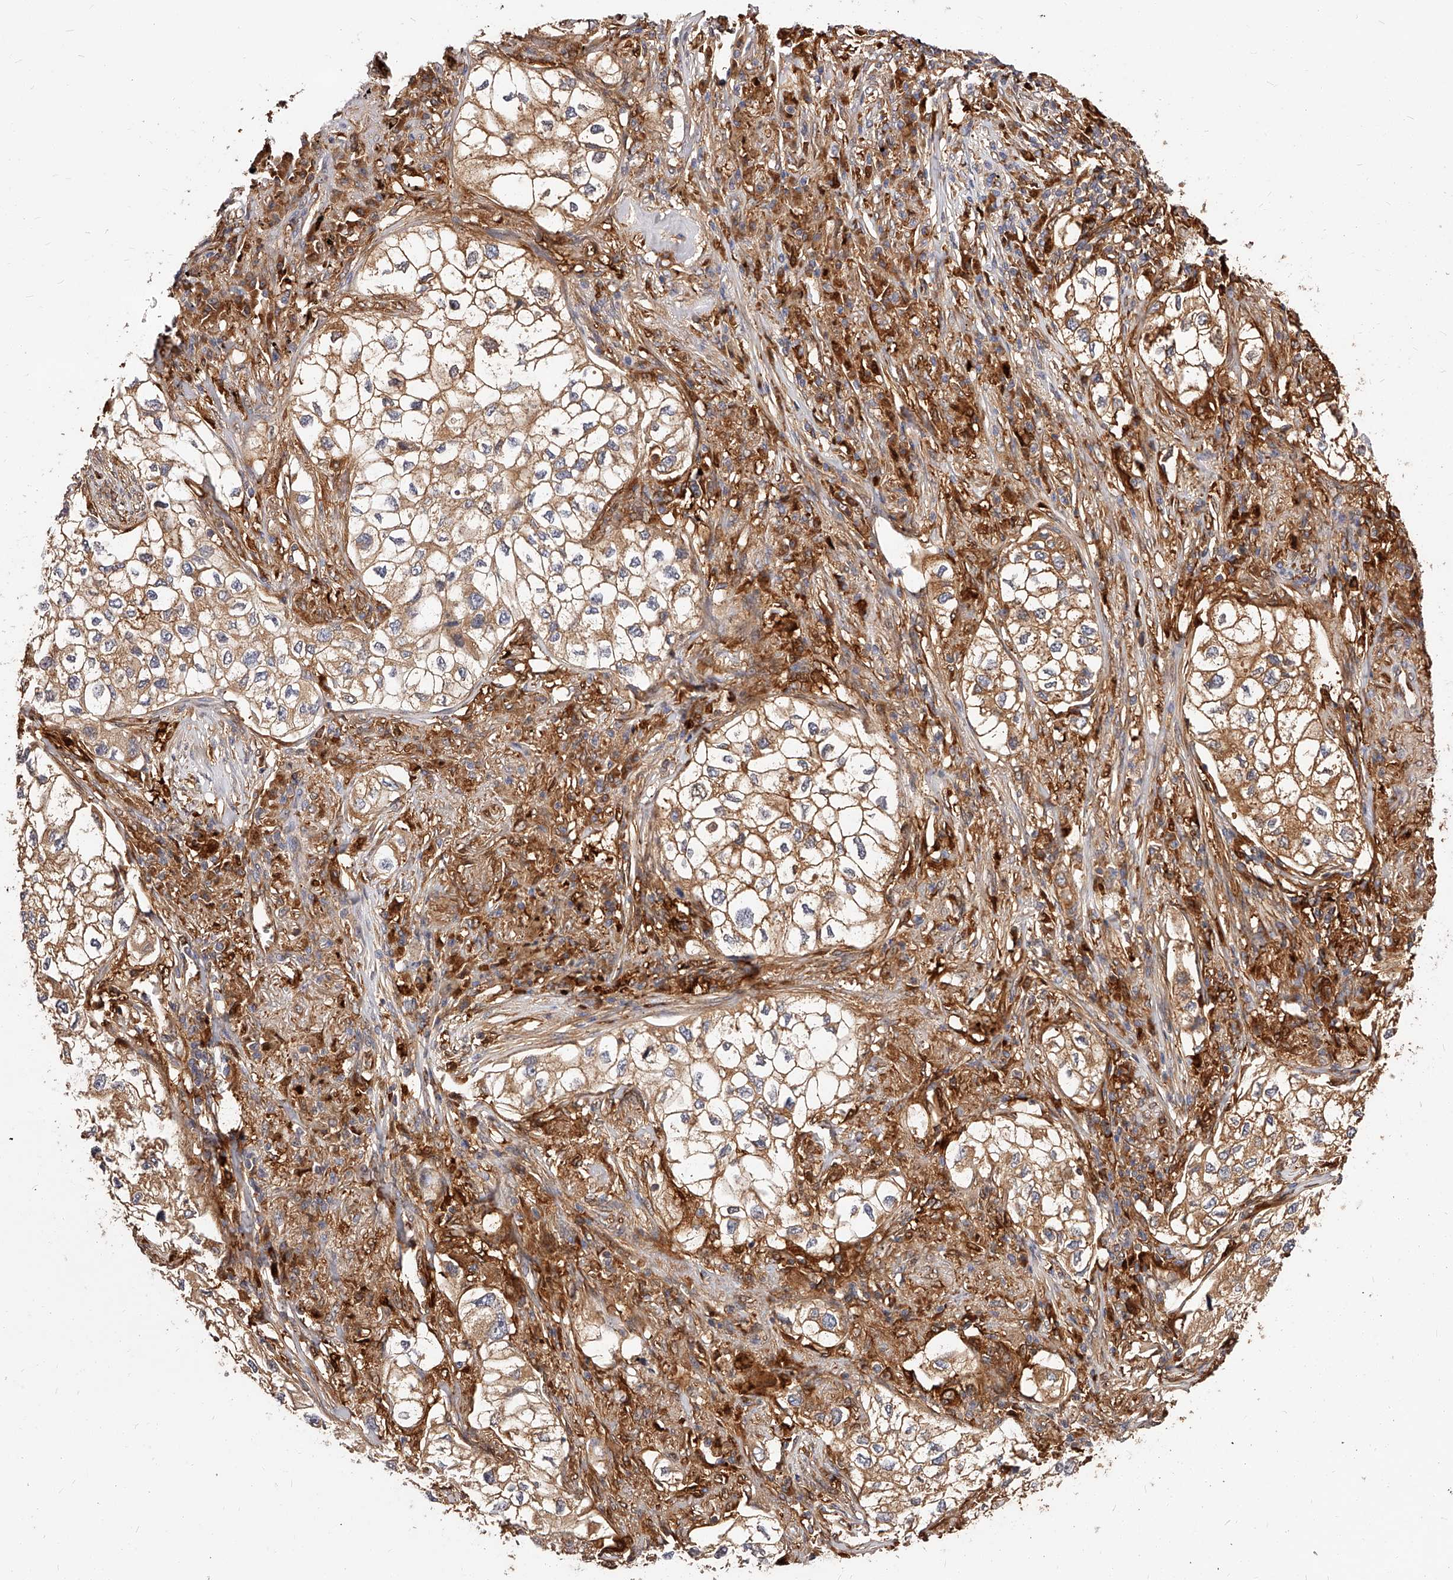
{"staining": {"intensity": "moderate", "quantity": ">75%", "location": "cytoplasmic/membranous"}, "tissue": "lung cancer", "cell_type": "Tumor cells", "image_type": "cancer", "snomed": [{"axis": "morphology", "description": "Adenocarcinoma, NOS"}, {"axis": "topography", "description": "Lung"}], "caption": "High-magnification brightfield microscopy of lung cancer (adenocarcinoma) stained with DAB (3,3'-diaminobenzidine) (brown) and counterstained with hematoxylin (blue). tumor cells exhibit moderate cytoplasmic/membranous positivity is seen in approximately>75% of cells.", "gene": "LAP3", "patient": {"sex": "male", "age": 63}}